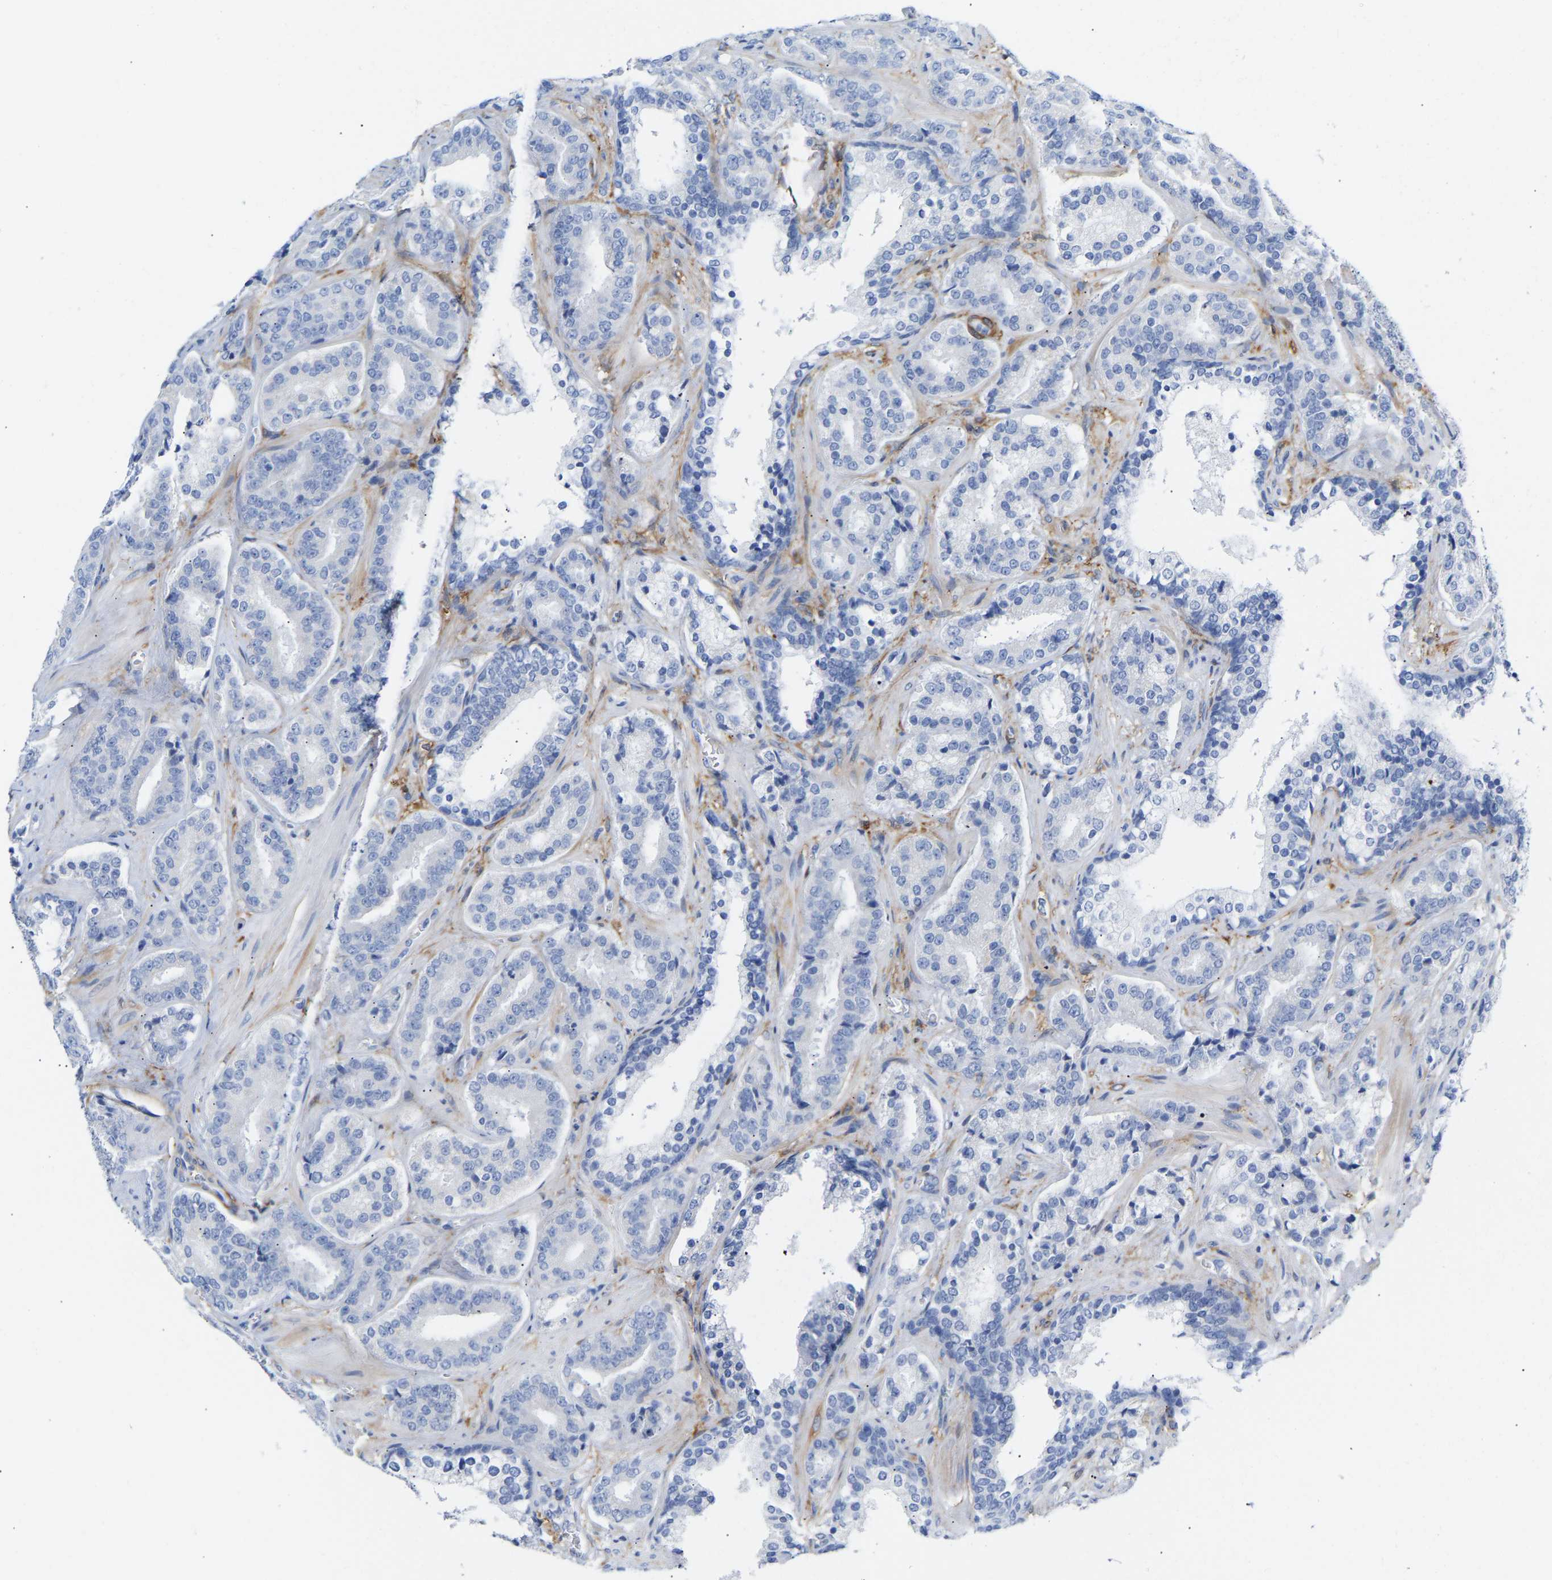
{"staining": {"intensity": "negative", "quantity": "none", "location": "none"}, "tissue": "prostate cancer", "cell_type": "Tumor cells", "image_type": "cancer", "snomed": [{"axis": "morphology", "description": "Adenocarcinoma, High grade"}, {"axis": "topography", "description": "Prostate"}], "caption": "DAB (3,3'-diaminobenzidine) immunohistochemical staining of human prostate cancer (adenocarcinoma (high-grade)) shows no significant staining in tumor cells. (DAB IHC with hematoxylin counter stain).", "gene": "AMPH", "patient": {"sex": "male", "age": 60}}